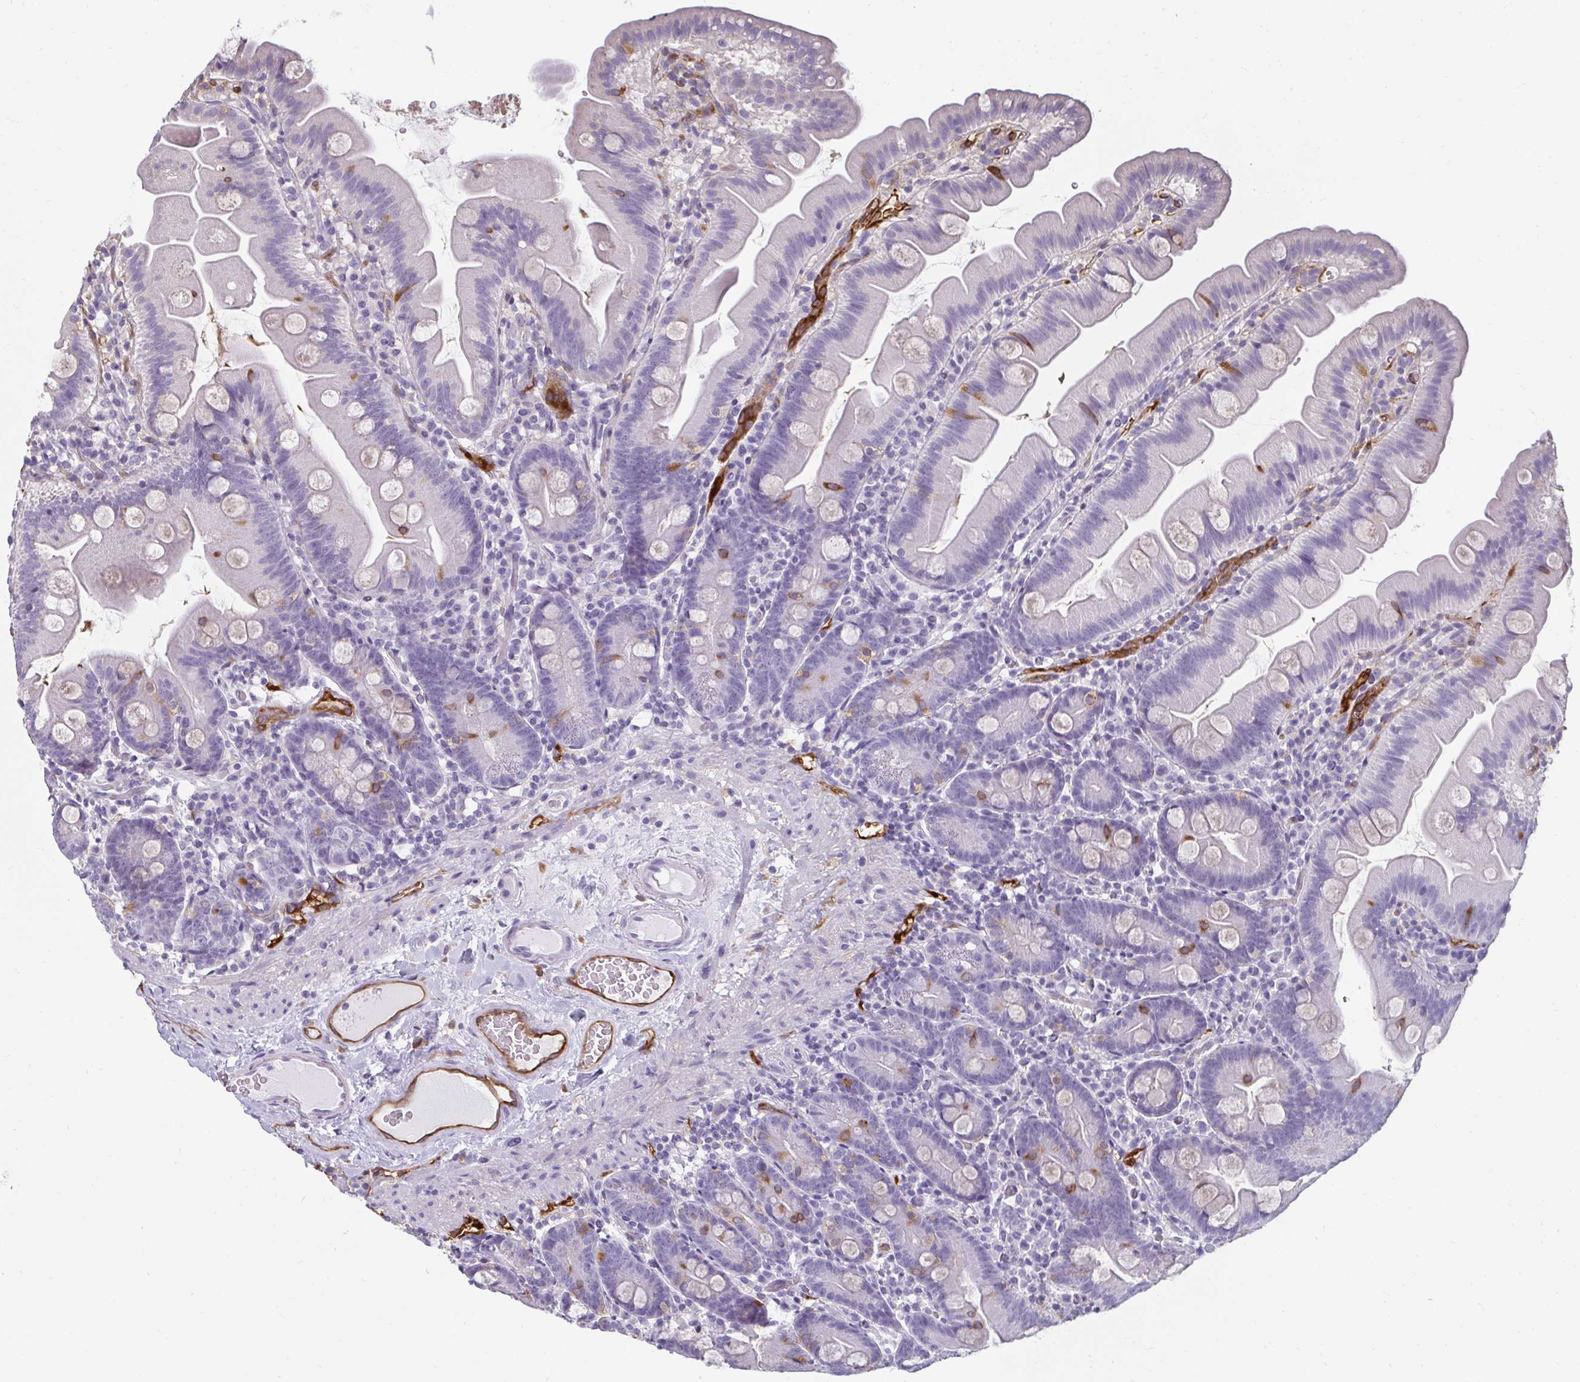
{"staining": {"intensity": "moderate", "quantity": "<25%", "location": "cytoplasmic/membranous"}, "tissue": "small intestine", "cell_type": "Glandular cells", "image_type": "normal", "snomed": [{"axis": "morphology", "description": "Normal tissue, NOS"}, {"axis": "topography", "description": "Small intestine"}], "caption": "A high-resolution histopathology image shows immunohistochemistry staining of normal small intestine, which reveals moderate cytoplasmic/membranous expression in approximately <25% of glandular cells.", "gene": "PDE2A", "patient": {"sex": "female", "age": 68}}